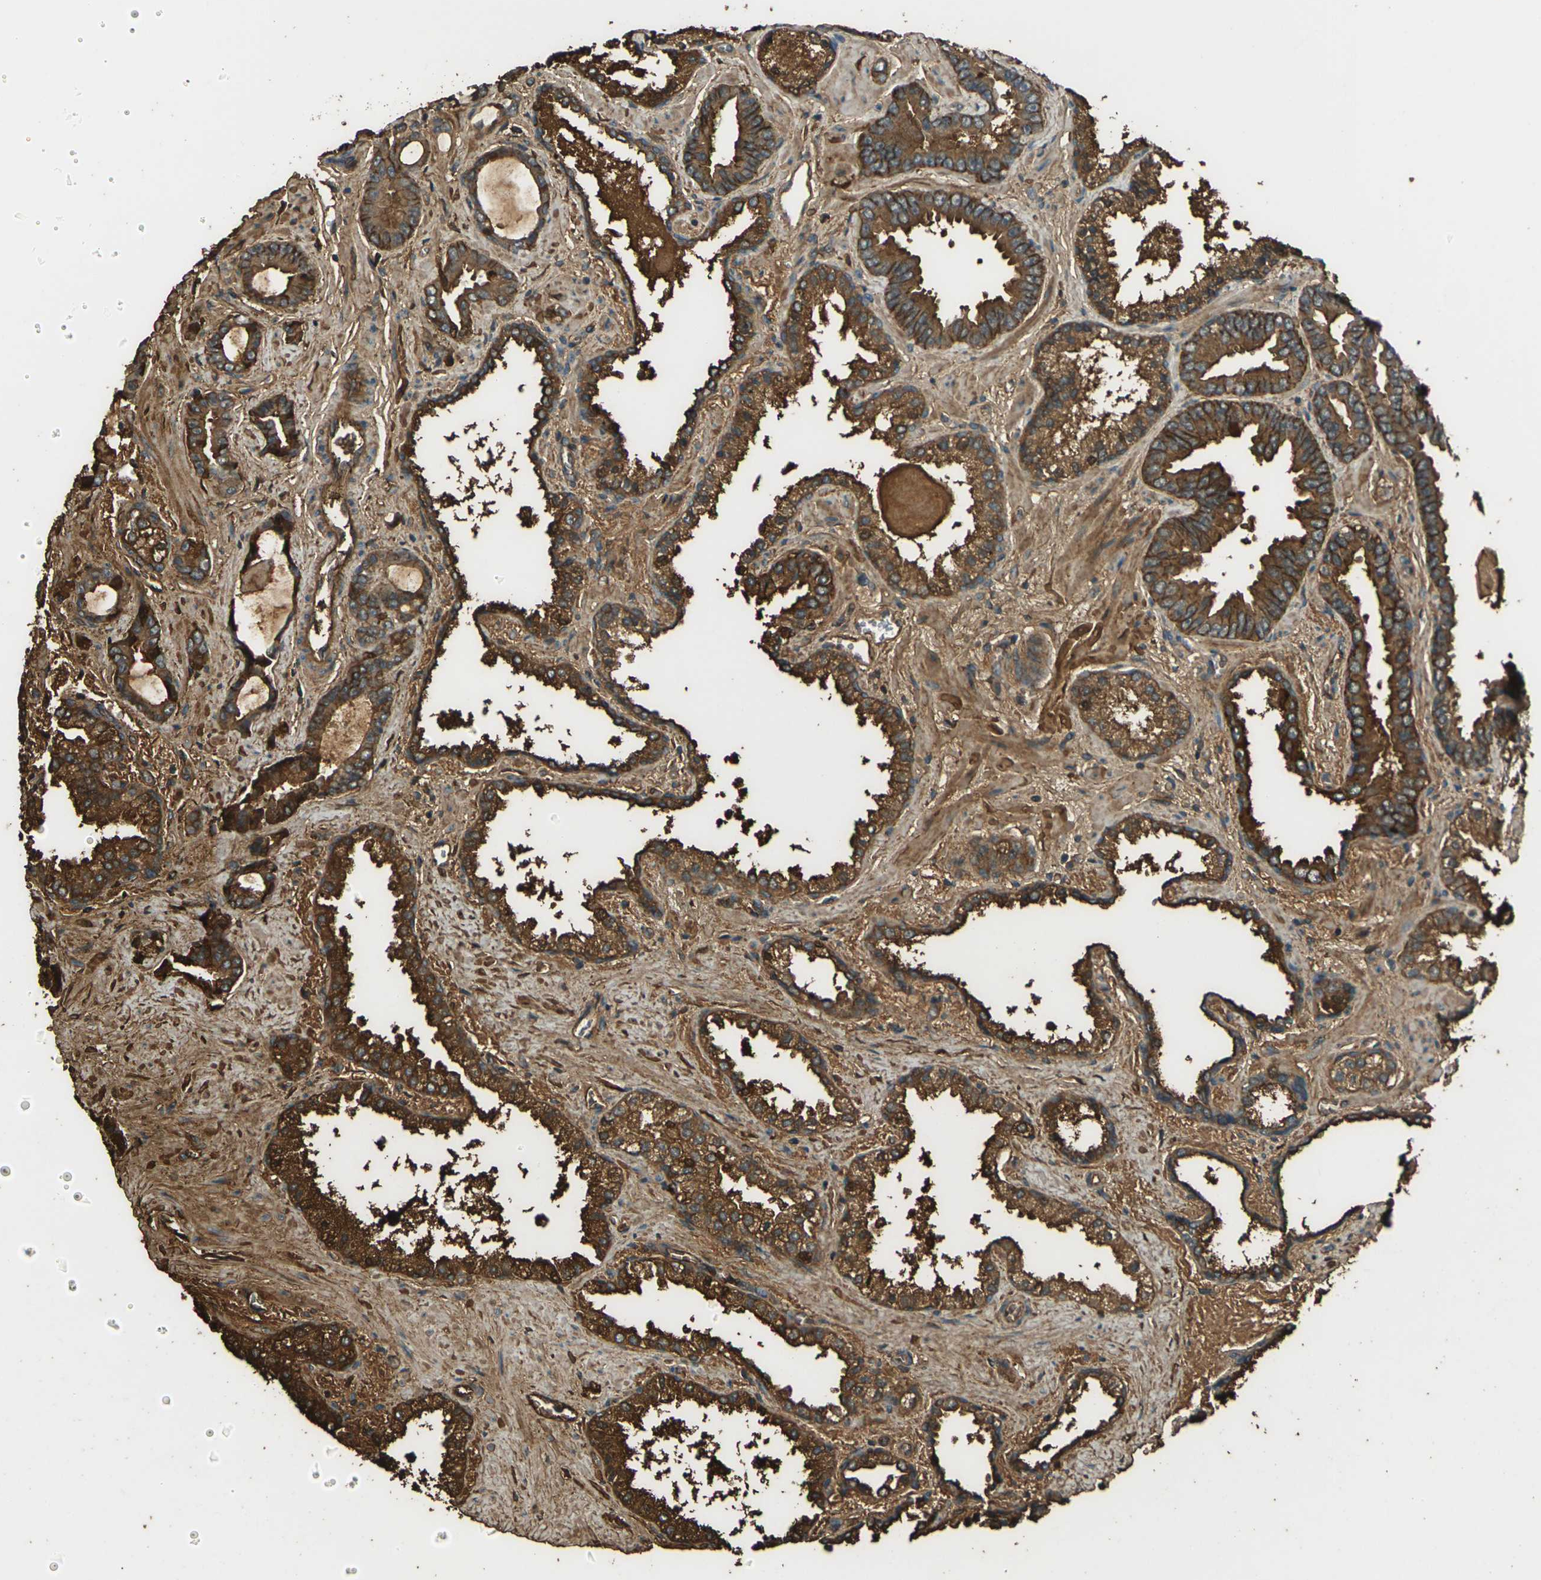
{"staining": {"intensity": "strong", "quantity": ">75%", "location": "cytoplasmic/membranous"}, "tissue": "prostate cancer", "cell_type": "Tumor cells", "image_type": "cancer", "snomed": [{"axis": "morphology", "description": "Adenocarcinoma, Low grade"}, {"axis": "topography", "description": "Prostate"}], "caption": "Human prostate cancer stained with a brown dye shows strong cytoplasmic/membranous positive staining in approximately >75% of tumor cells.", "gene": "CYP1B1", "patient": {"sex": "male", "age": 60}}